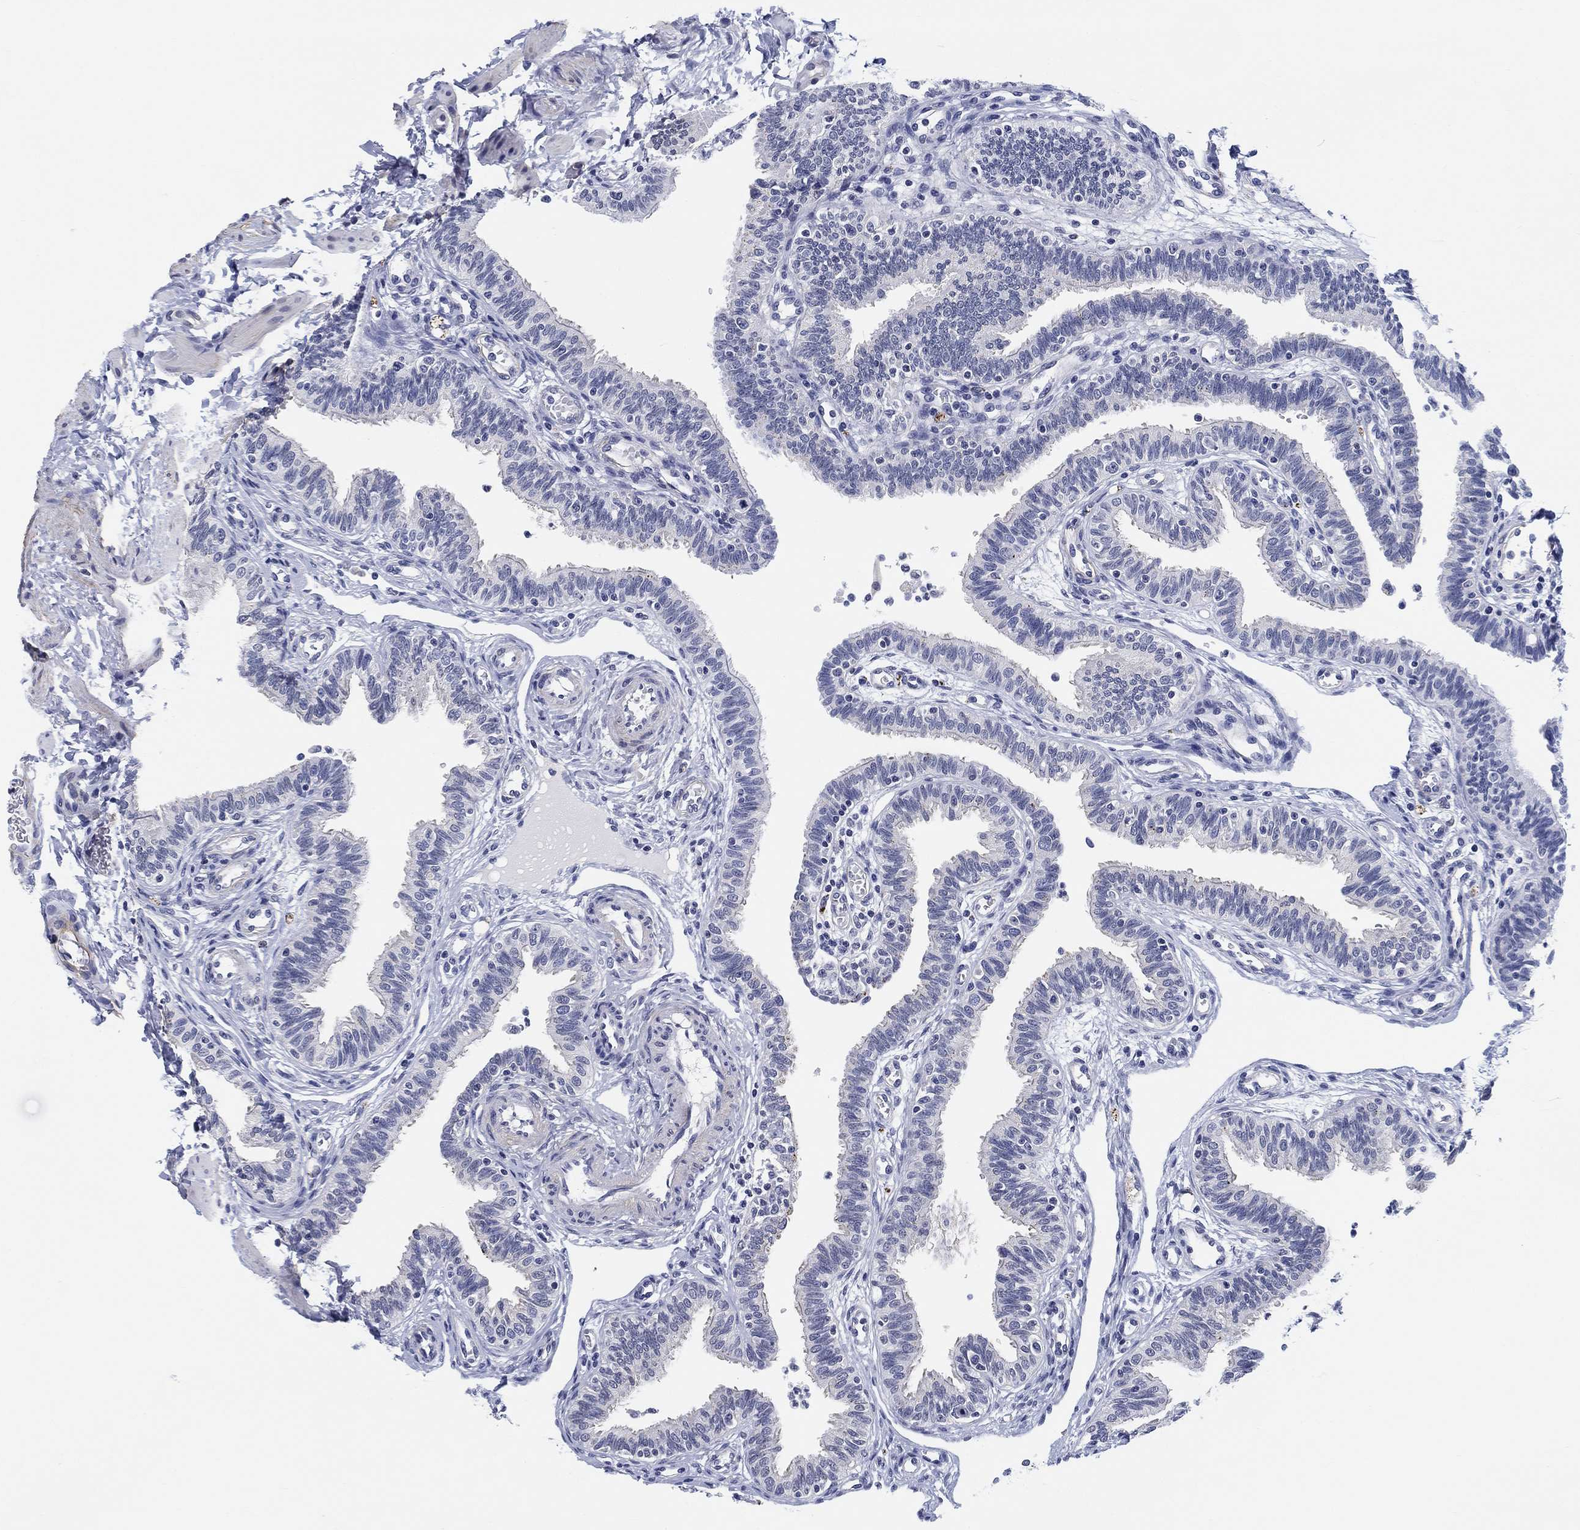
{"staining": {"intensity": "negative", "quantity": "none", "location": "none"}, "tissue": "fallopian tube", "cell_type": "Glandular cells", "image_type": "normal", "snomed": [{"axis": "morphology", "description": "Normal tissue, NOS"}, {"axis": "topography", "description": "Fallopian tube"}], "caption": "A high-resolution histopathology image shows IHC staining of unremarkable fallopian tube, which shows no significant positivity in glandular cells.", "gene": "OTUB2", "patient": {"sex": "female", "age": 36}}